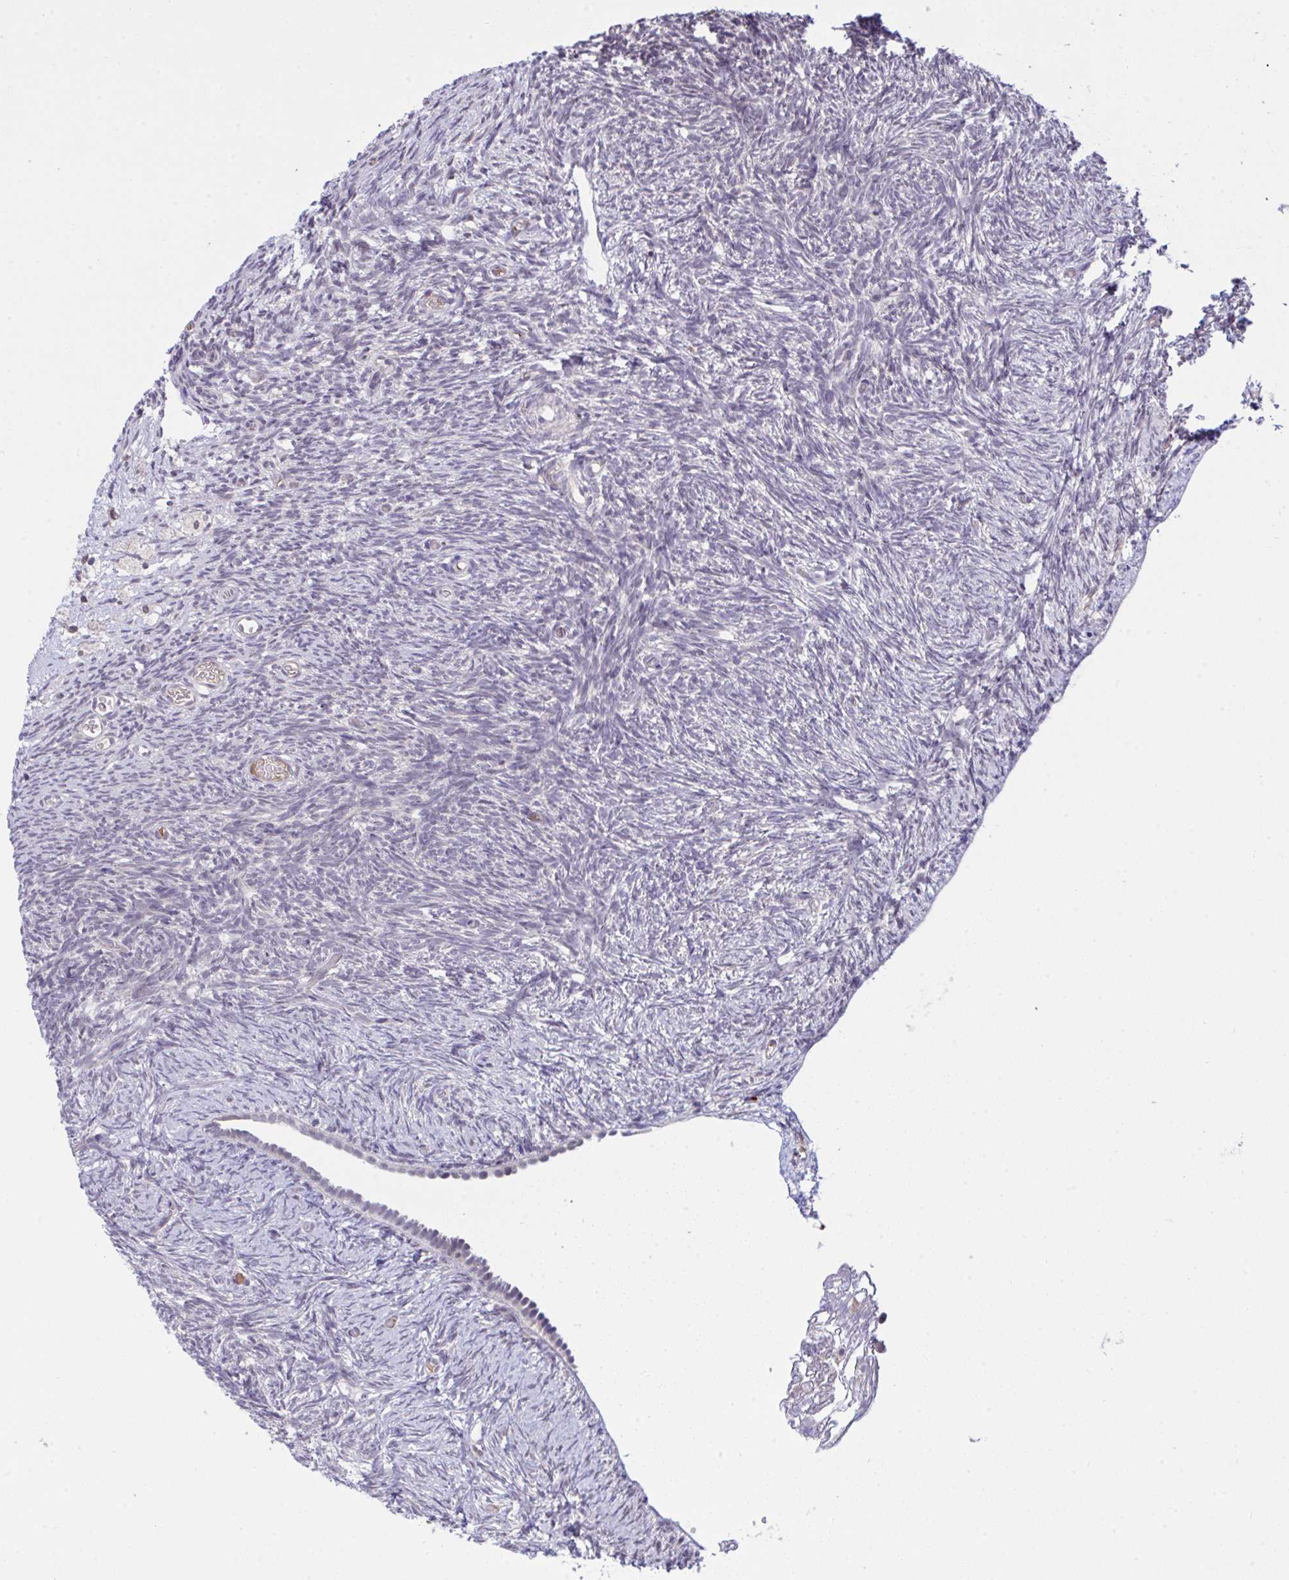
{"staining": {"intensity": "weak", "quantity": "25%-75%", "location": "nuclear"}, "tissue": "ovary", "cell_type": "Follicle cells", "image_type": "normal", "snomed": [{"axis": "morphology", "description": "Normal tissue, NOS"}, {"axis": "topography", "description": "Ovary"}], "caption": "Immunohistochemical staining of unremarkable human ovary displays 25%-75% levels of weak nuclear protein staining in approximately 25%-75% of follicle cells. Ihc stains the protein of interest in brown and the nuclei are stained blue.", "gene": "C9orf64", "patient": {"sex": "female", "age": 39}}